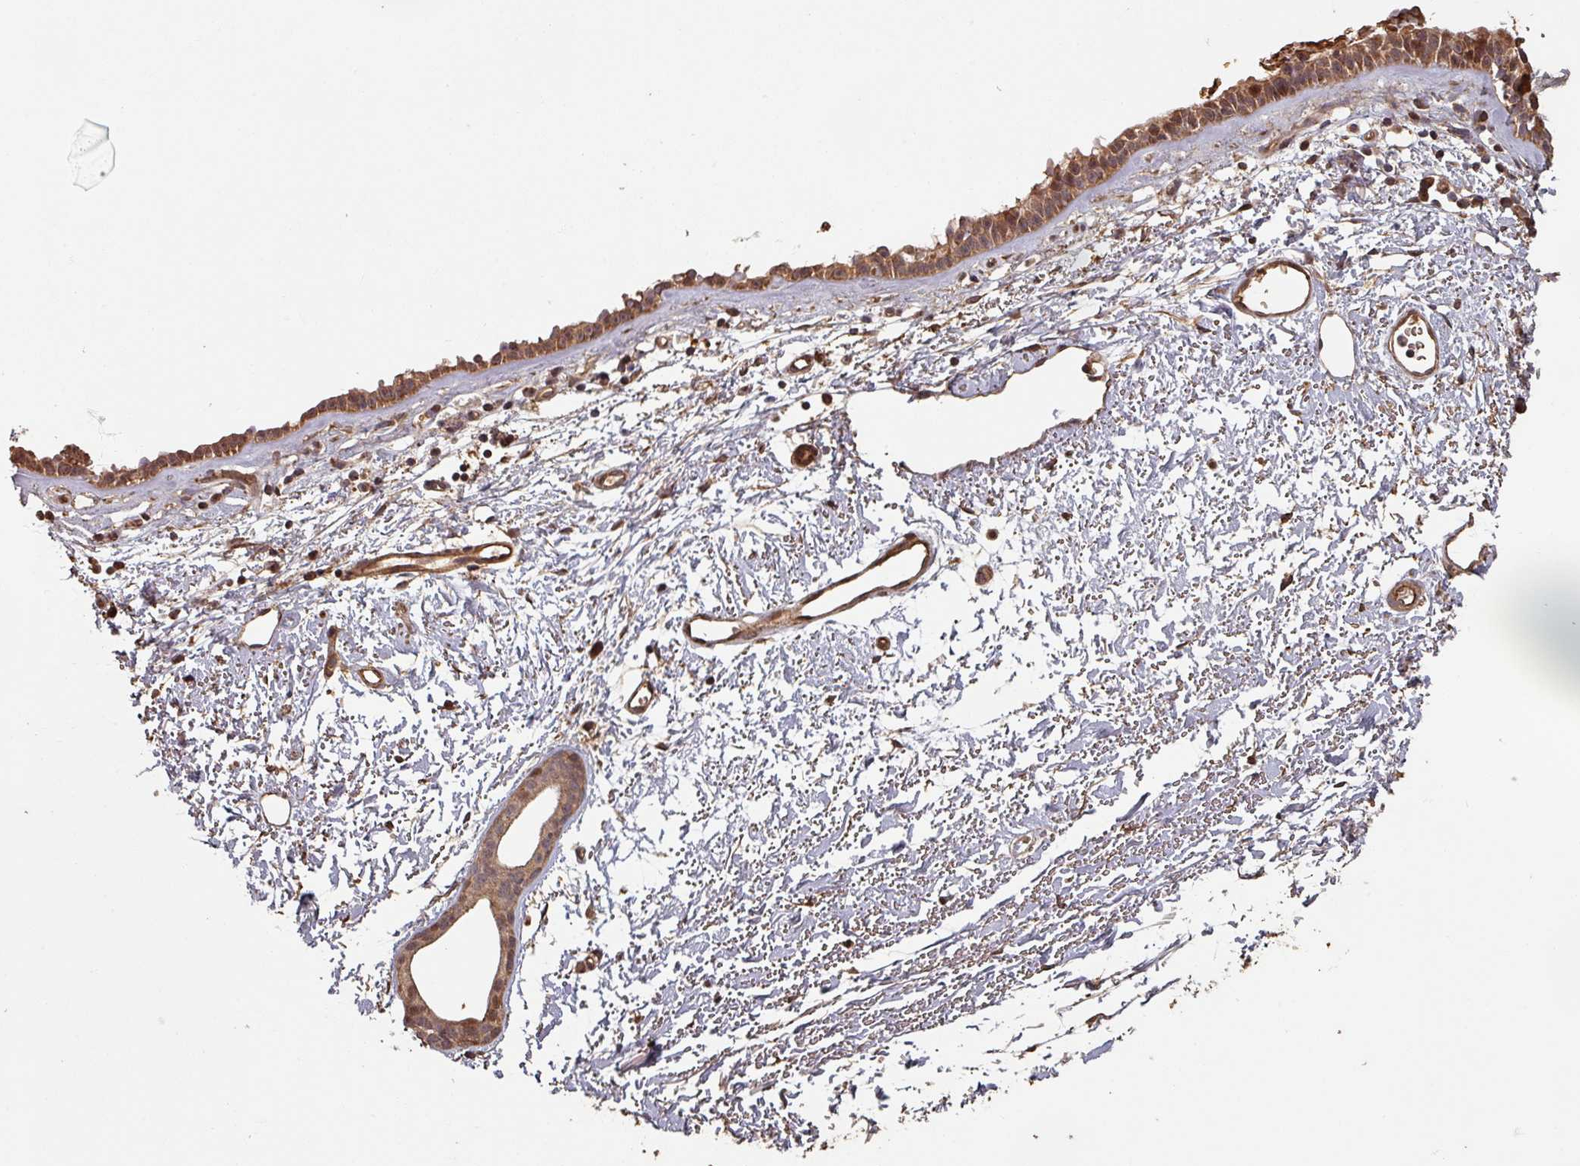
{"staining": {"intensity": "moderate", "quantity": ">75%", "location": "cytoplasmic/membranous,nuclear"}, "tissue": "nasopharynx", "cell_type": "Respiratory epithelial cells", "image_type": "normal", "snomed": [{"axis": "morphology", "description": "Normal tissue, NOS"}, {"axis": "topography", "description": "Cartilage tissue"}, {"axis": "topography", "description": "Nasopharynx"}], "caption": "A brown stain highlights moderate cytoplasmic/membranous,nuclear positivity of a protein in respiratory epithelial cells of normal nasopharynx.", "gene": "EID1", "patient": {"sex": "male", "age": 56}}